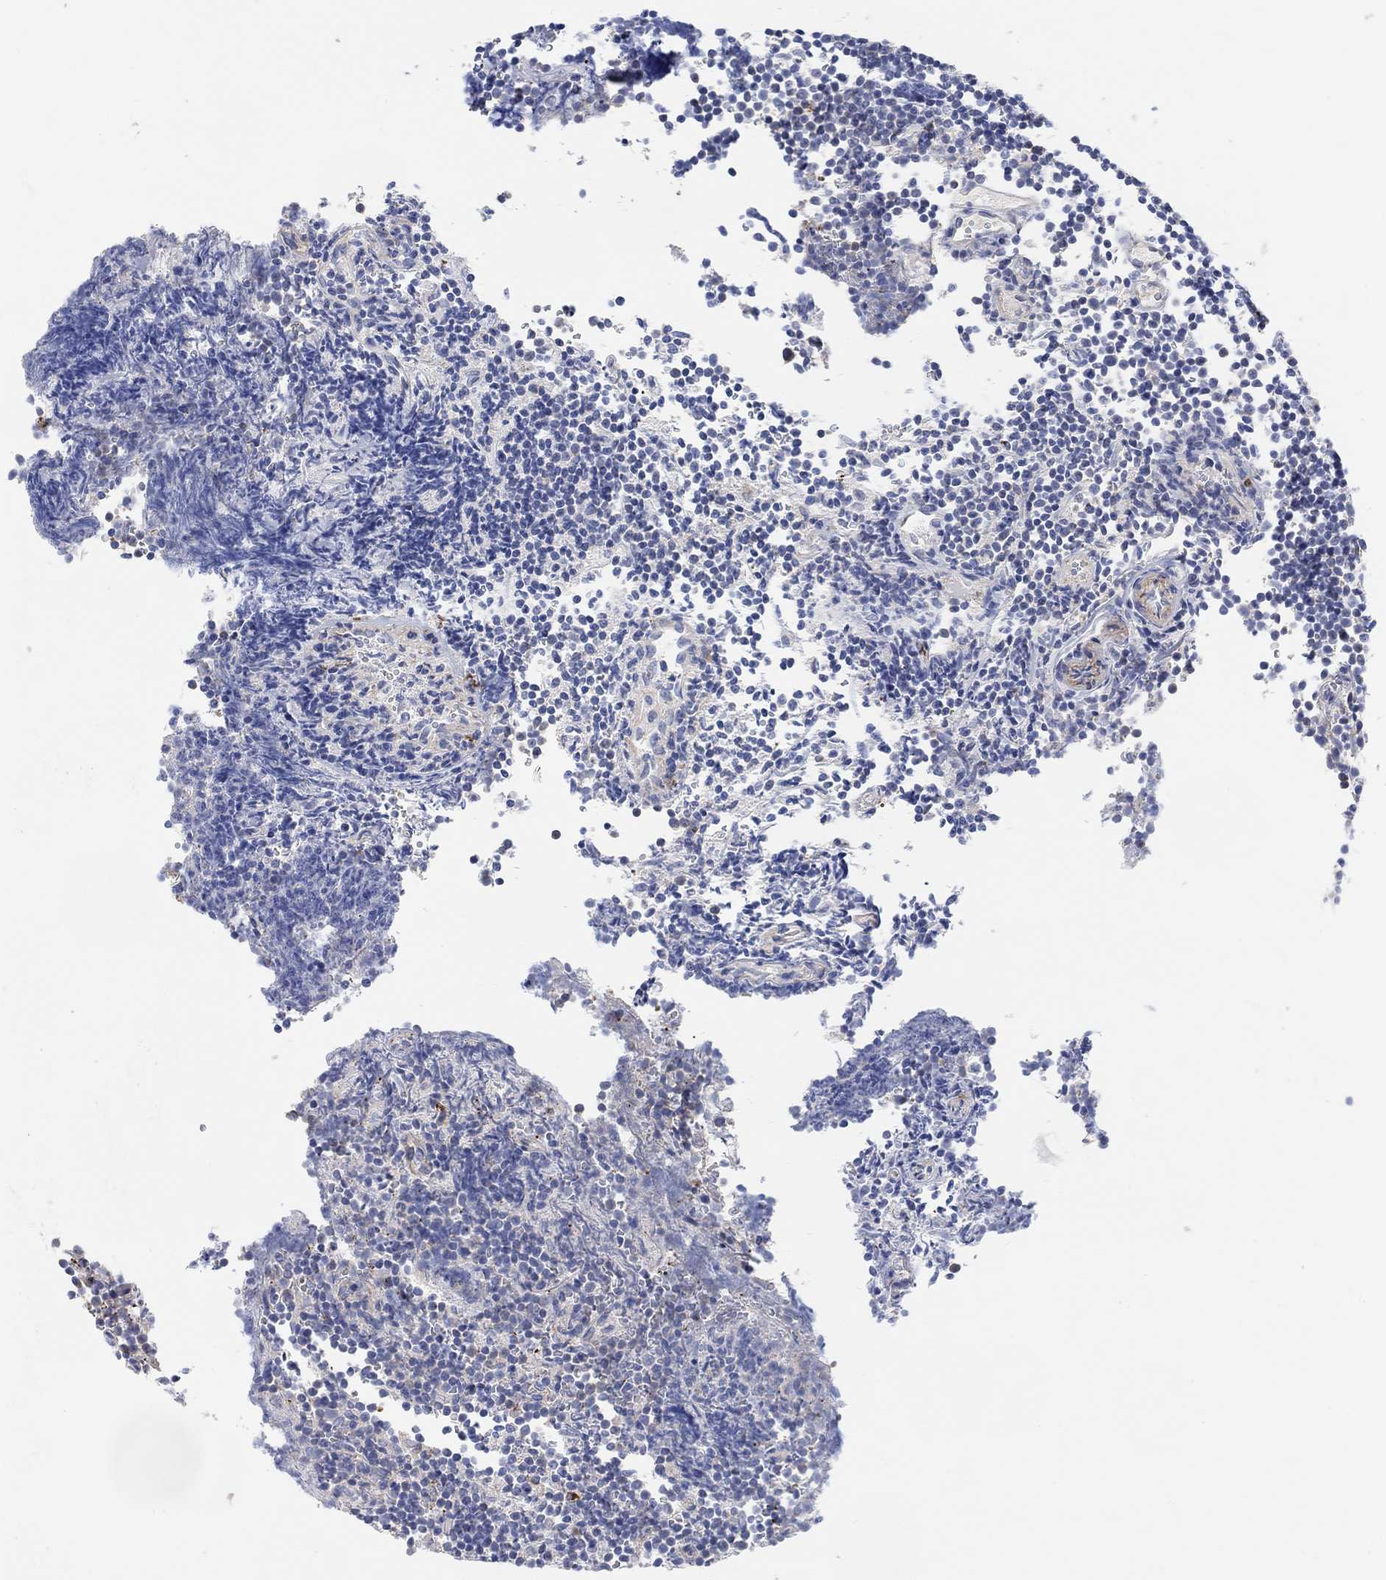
{"staining": {"intensity": "negative", "quantity": "none", "location": "none"}, "tissue": "lymphoma", "cell_type": "Tumor cells", "image_type": "cancer", "snomed": [{"axis": "morphology", "description": "Malignant lymphoma, non-Hodgkin's type, Low grade"}, {"axis": "topography", "description": "Brain"}], "caption": "Immunohistochemical staining of lymphoma shows no significant expression in tumor cells.", "gene": "HCRTR1", "patient": {"sex": "female", "age": 66}}